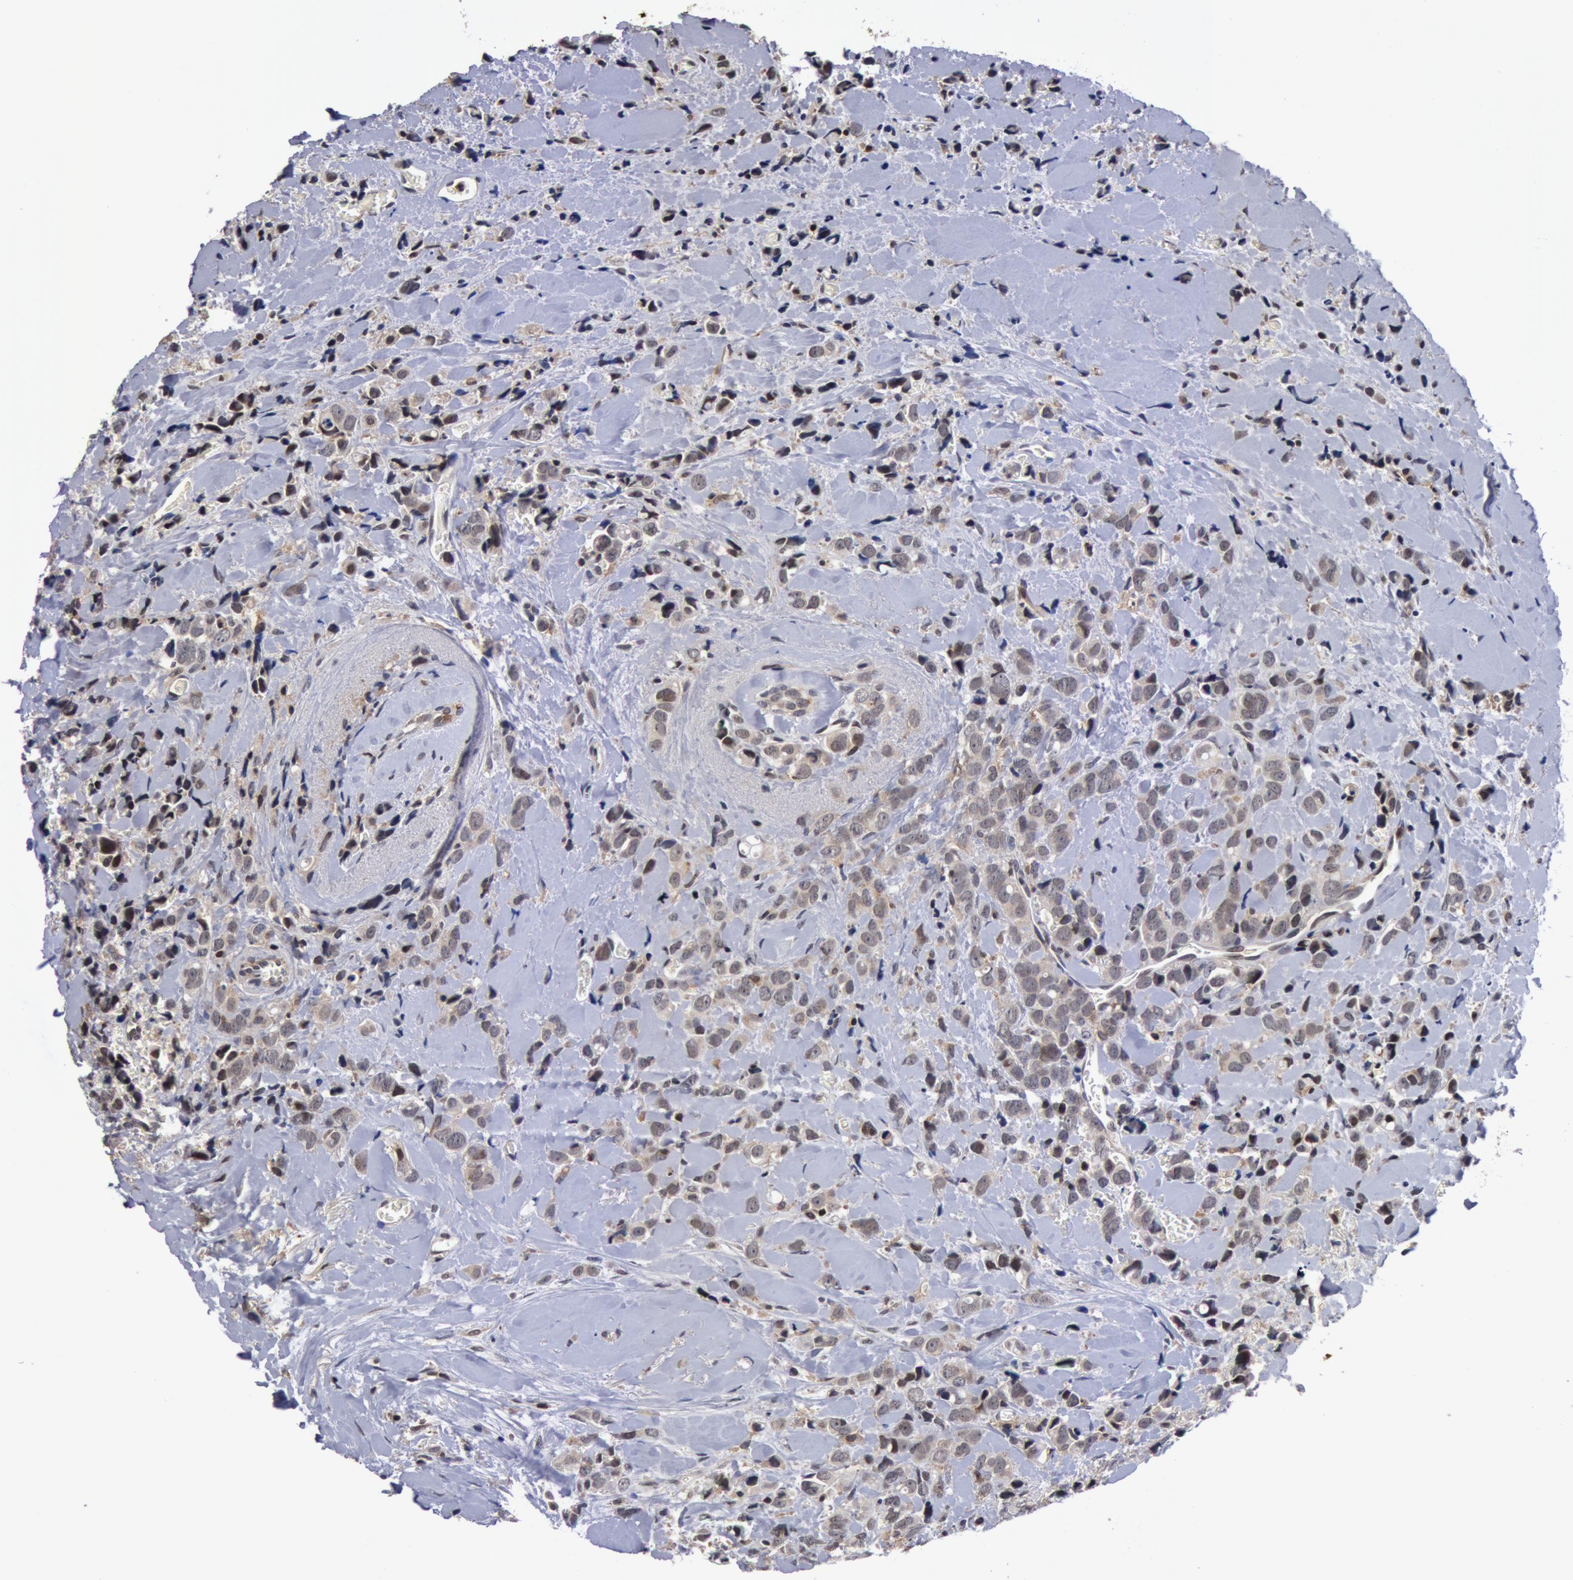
{"staining": {"intensity": "negative", "quantity": "none", "location": "none"}, "tissue": "breast cancer", "cell_type": "Tumor cells", "image_type": "cancer", "snomed": [{"axis": "morphology", "description": "Lobular carcinoma"}, {"axis": "topography", "description": "Breast"}], "caption": "This is an immunohistochemistry (IHC) image of human lobular carcinoma (breast). There is no positivity in tumor cells.", "gene": "ZNF350", "patient": {"sex": "female", "age": 57}}